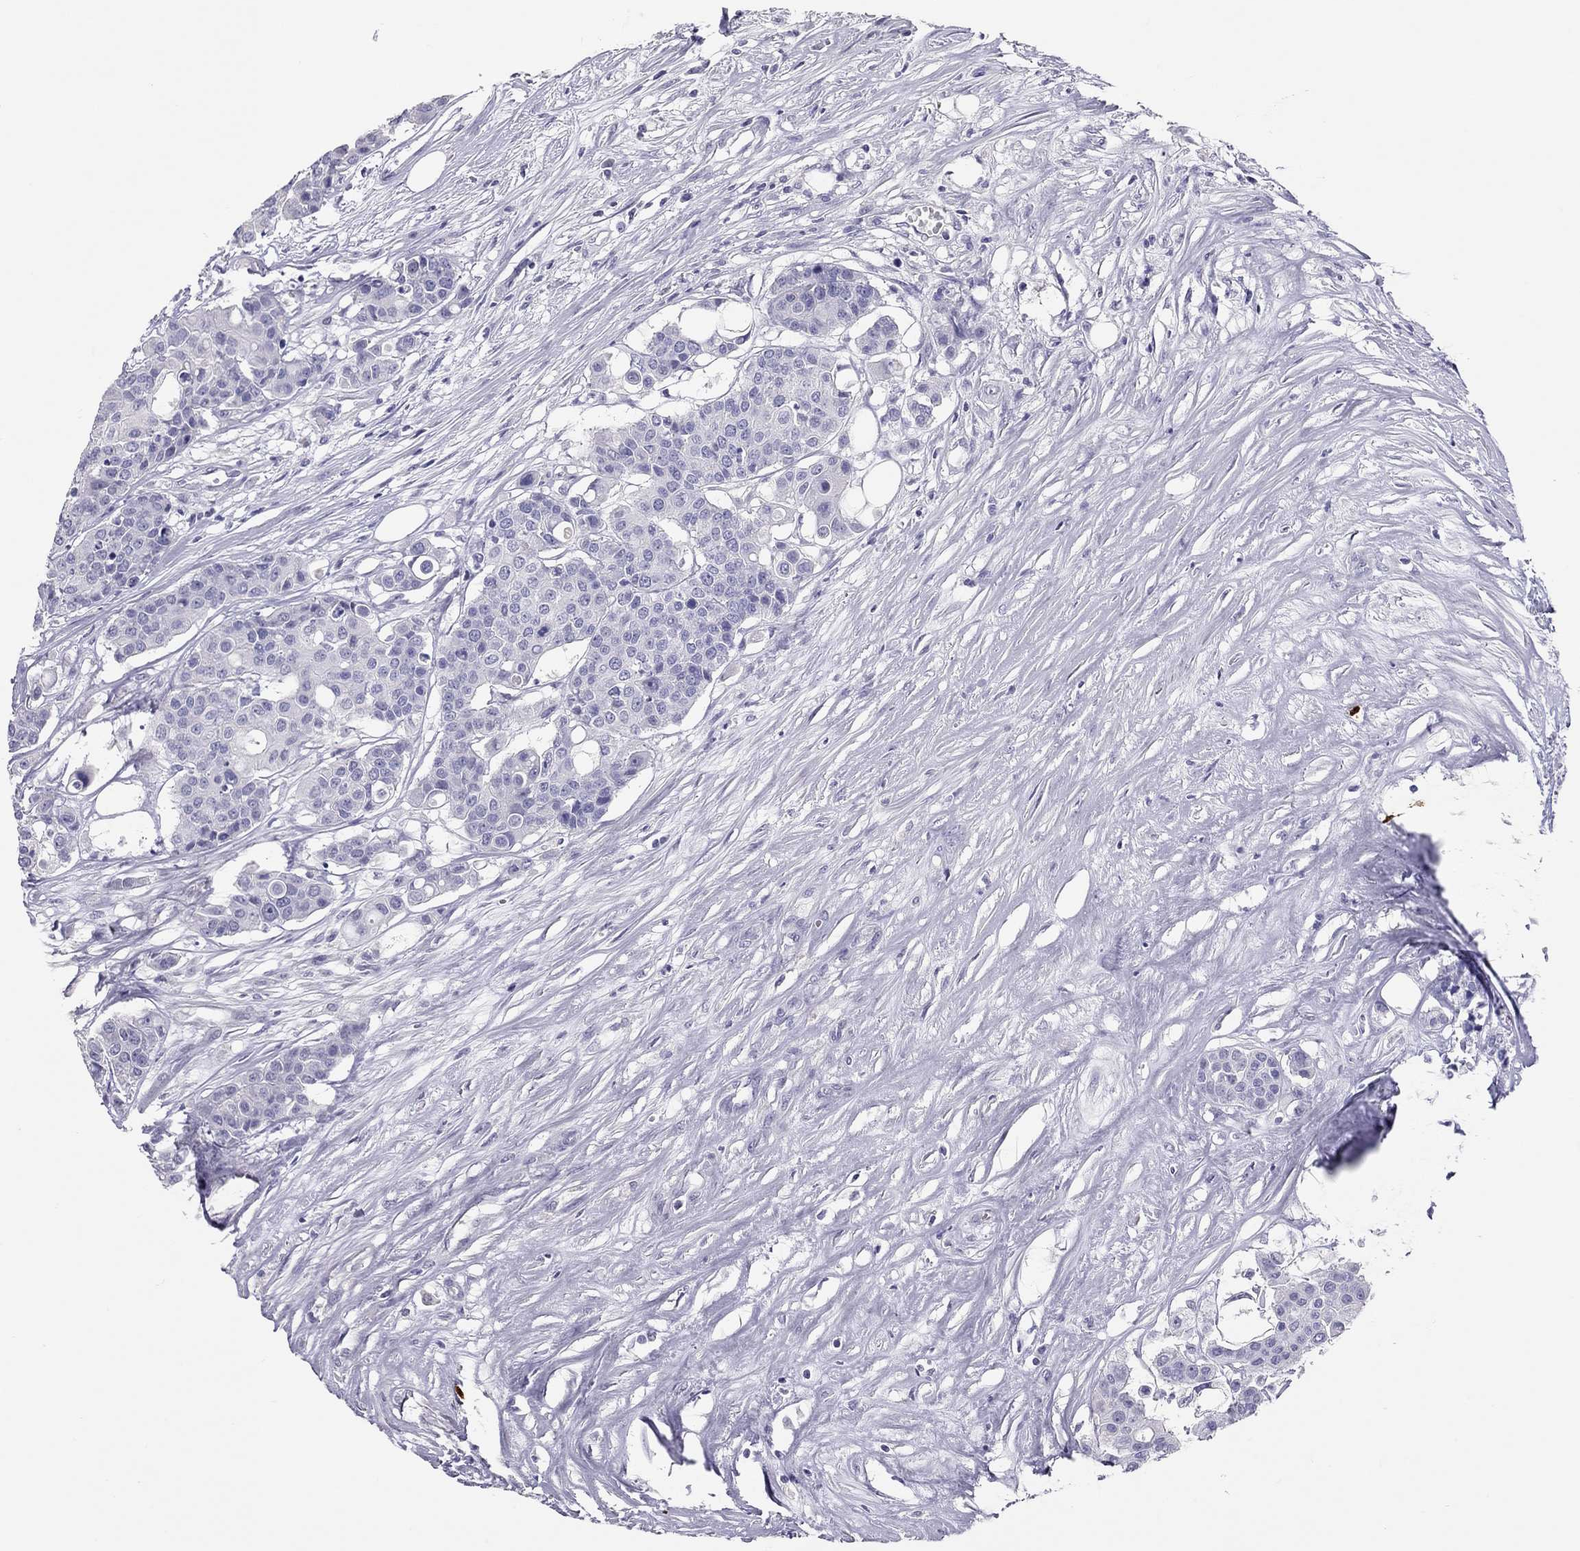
{"staining": {"intensity": "negative", "quantity": "none", "location": "none"}, "tissue": "carcinoid", "cell_type": "Tumor cells", "image_type": "cancer", "snomed": [{"axis": "morphology", "description": "Carcinoid, malignant, NOS"}, {"axis": "topography", "description": "Colon"}], "caption": "DAB (3,3'-diaminobenzidine) immunohistochemical staining of human carcinoid exhibits no significant expression in tumor cells.", "gene": "IL17REL", "patient": {"sex": "male", "age": 81}}